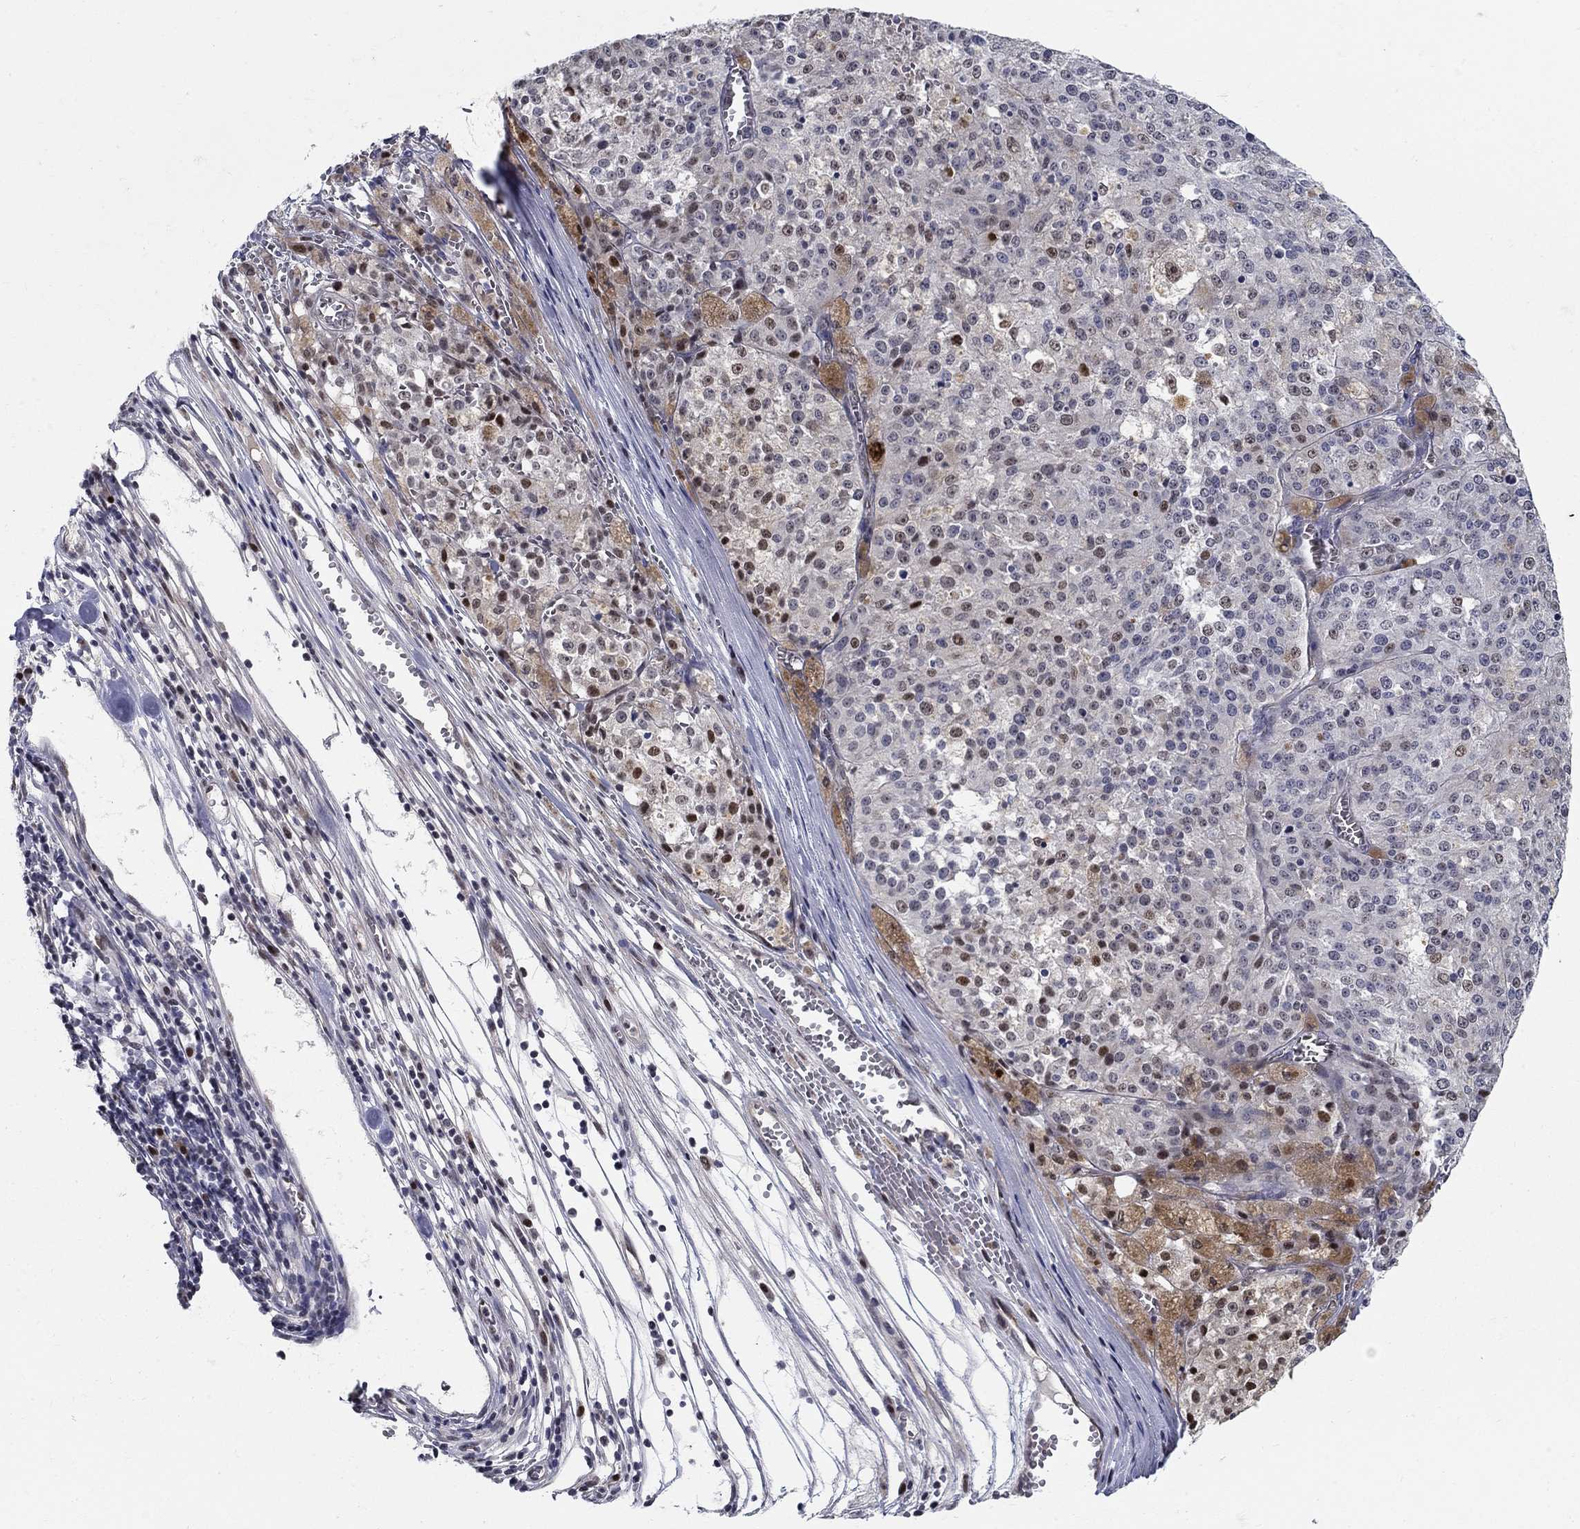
{"staining": {"intensity": "strong", "quantity": "<25%", "location": "nuclear"}, "tissue": "melanoma", "cell_type": "Tumor cells", "image_type": "cancer", "snomed": [{"axis": "morphology", "description": "Malignant melanoma, Metastatic site"}, {"axis": "topography", "description": "Lymph node"}], "caption": "Brown immunohistochemical staining in malignant melanoma (metastatic site) displays strong nuclear positivity in approximately <25% of tumor cells.", "gene": "C16orf46", "patient": {"sex": "female", "age": 64}}